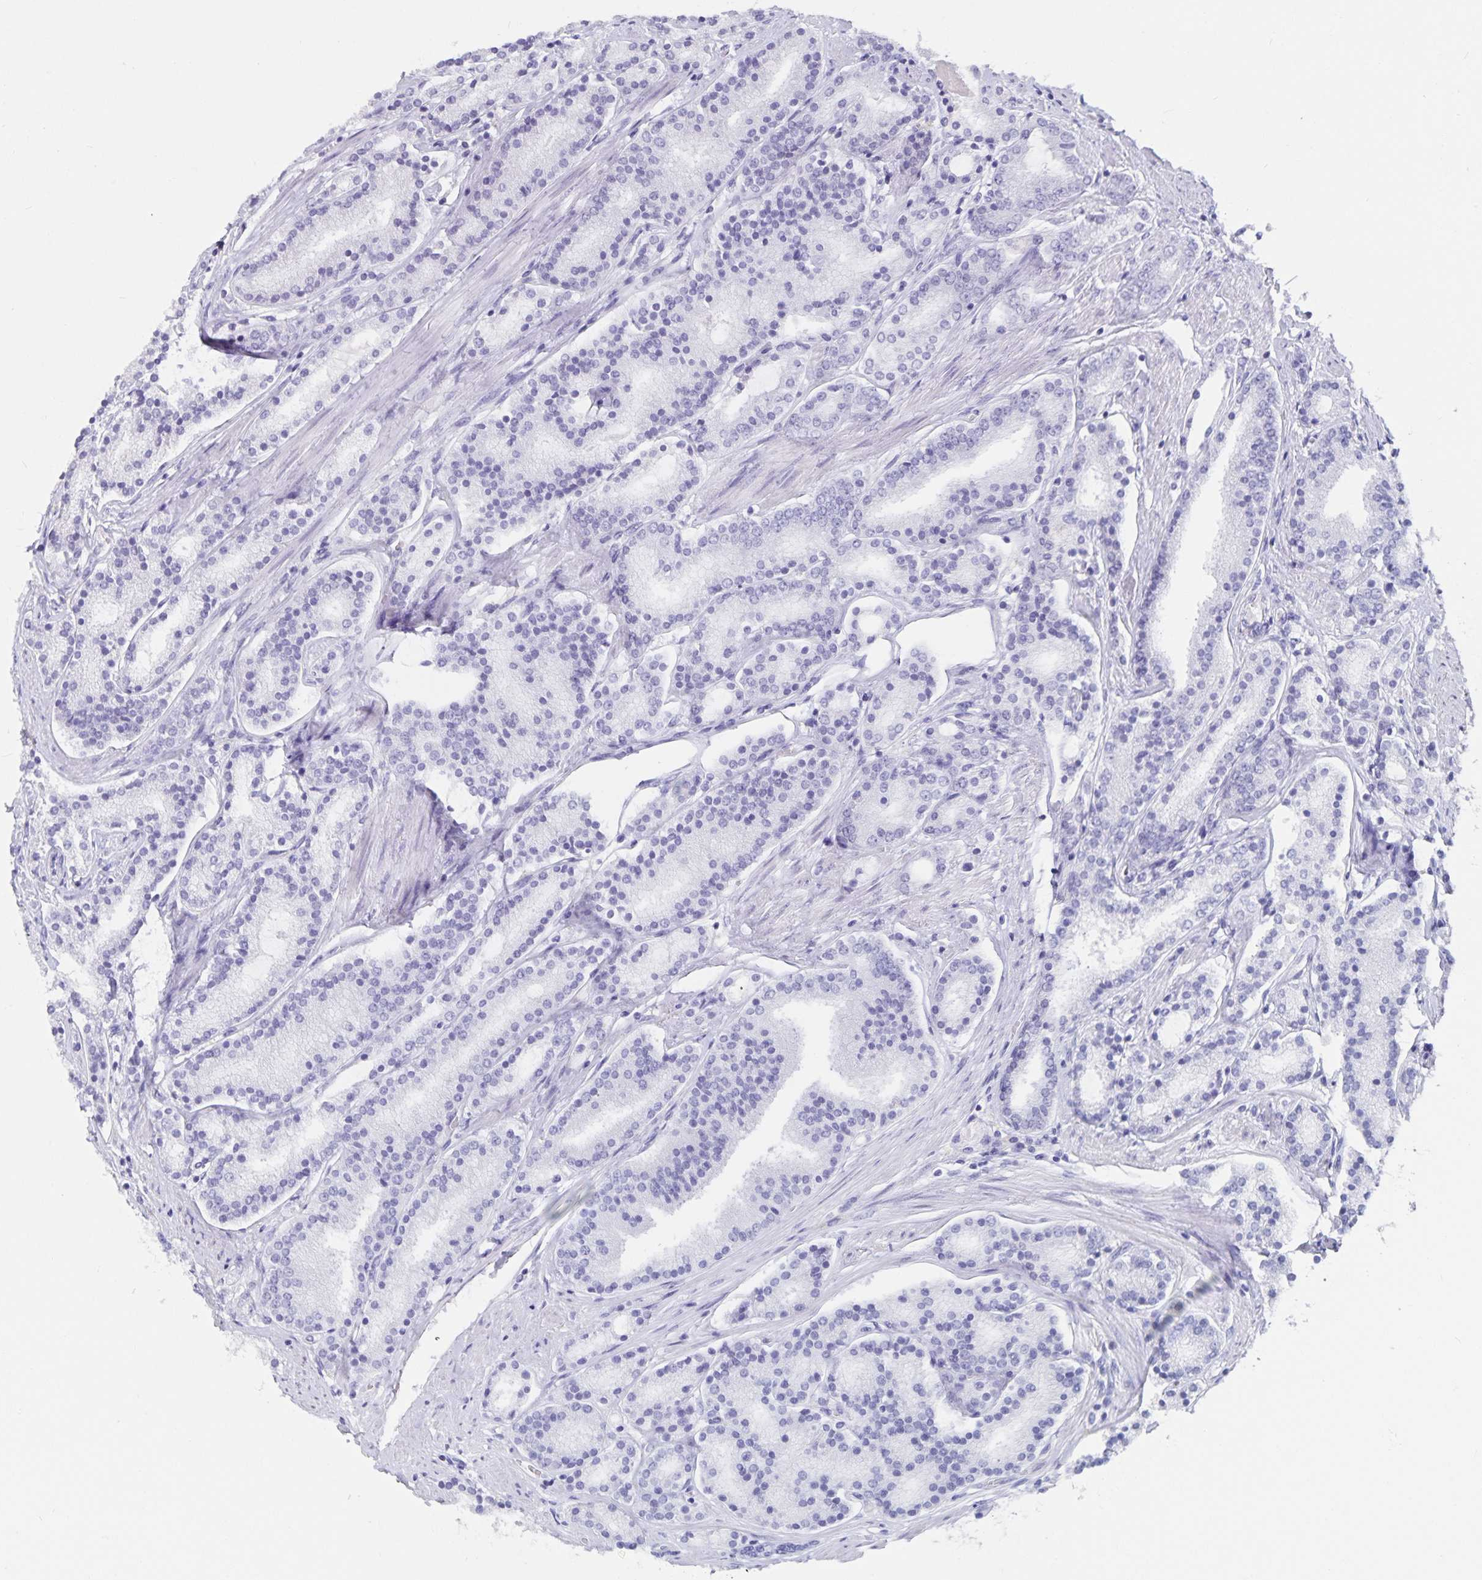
{"staining": {"intensity": "negative", "quantity": "none", "location": "none"}, "tissue": "prostate cancer", "cell_type": "Tumor cells", "image_type": "cancer", "snomed": [{"axis": "morphology", "description": "Adenocarcinoma, High grade"}, {"axis": "topography", "description": "Prostate"}], "caption": "A high-resolution micrograph shows immunohistochemistry staining of prostate cancer, which reveals no significant expression in tumor cells.", "gene": "PLAC1", "patient": {"sex": "male", "age": 63}}